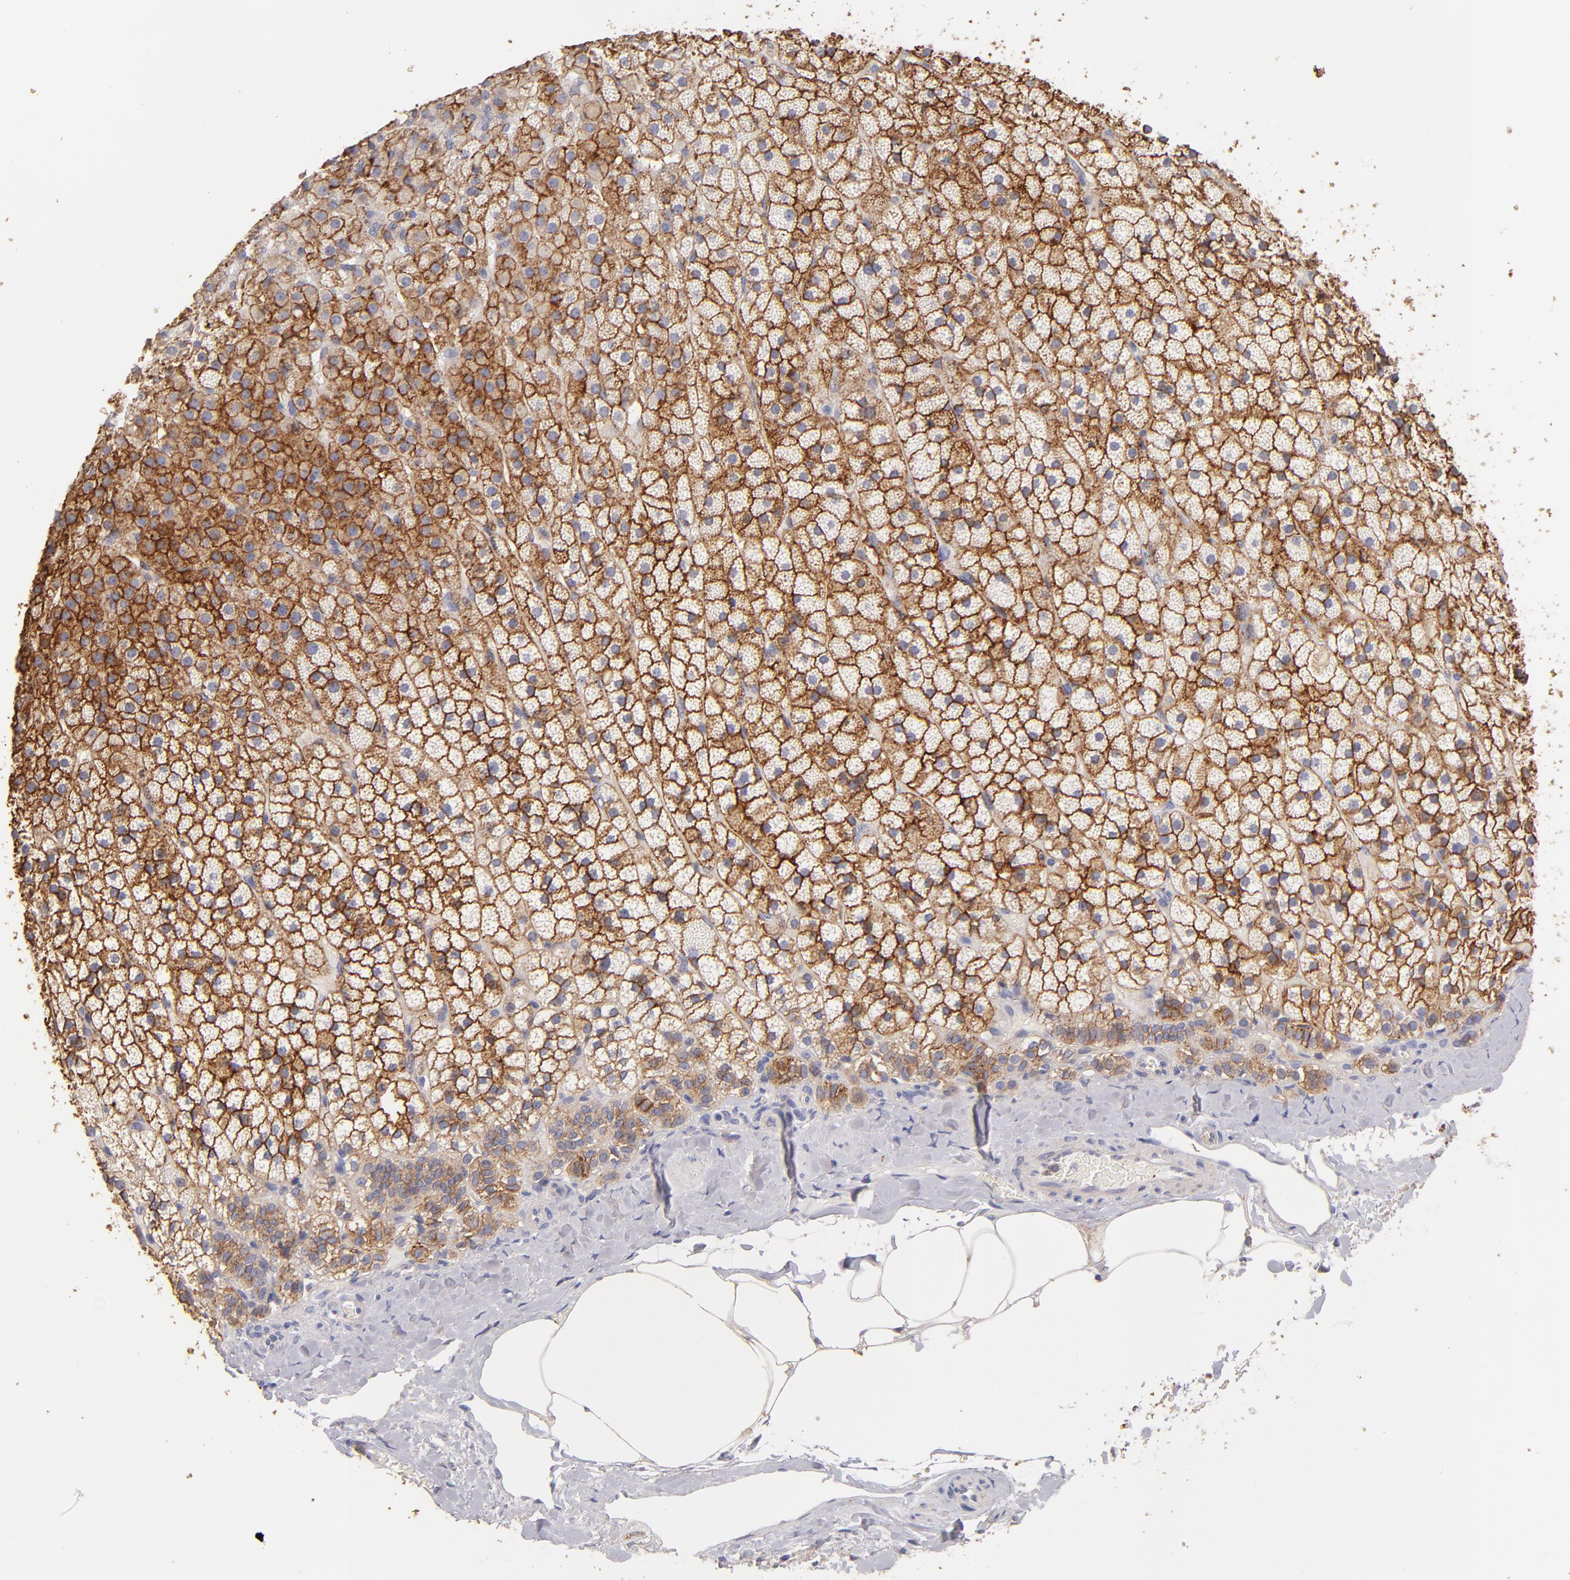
{"staining": {"intensity": "strong", "quantity": ">75%", "location": "cytoplasmic/membranous"}, "tissue": "adrenal gland", "cell_type": "Glandular cells", "image_type": "normal", "snomed": [{"axis": "morphology", "description": "Normal tissue, NOS"}, {"axis": "topography", "description": "Adrenal gland"}], "caption": "Adrenal gland was stained to show a protein in brown. There is high levels of strong cytoplasmic/membranous positivity in about >75% of glandular cells.", "gene": "ABCB1", "patient": {"sex": "male", "age": 35}}